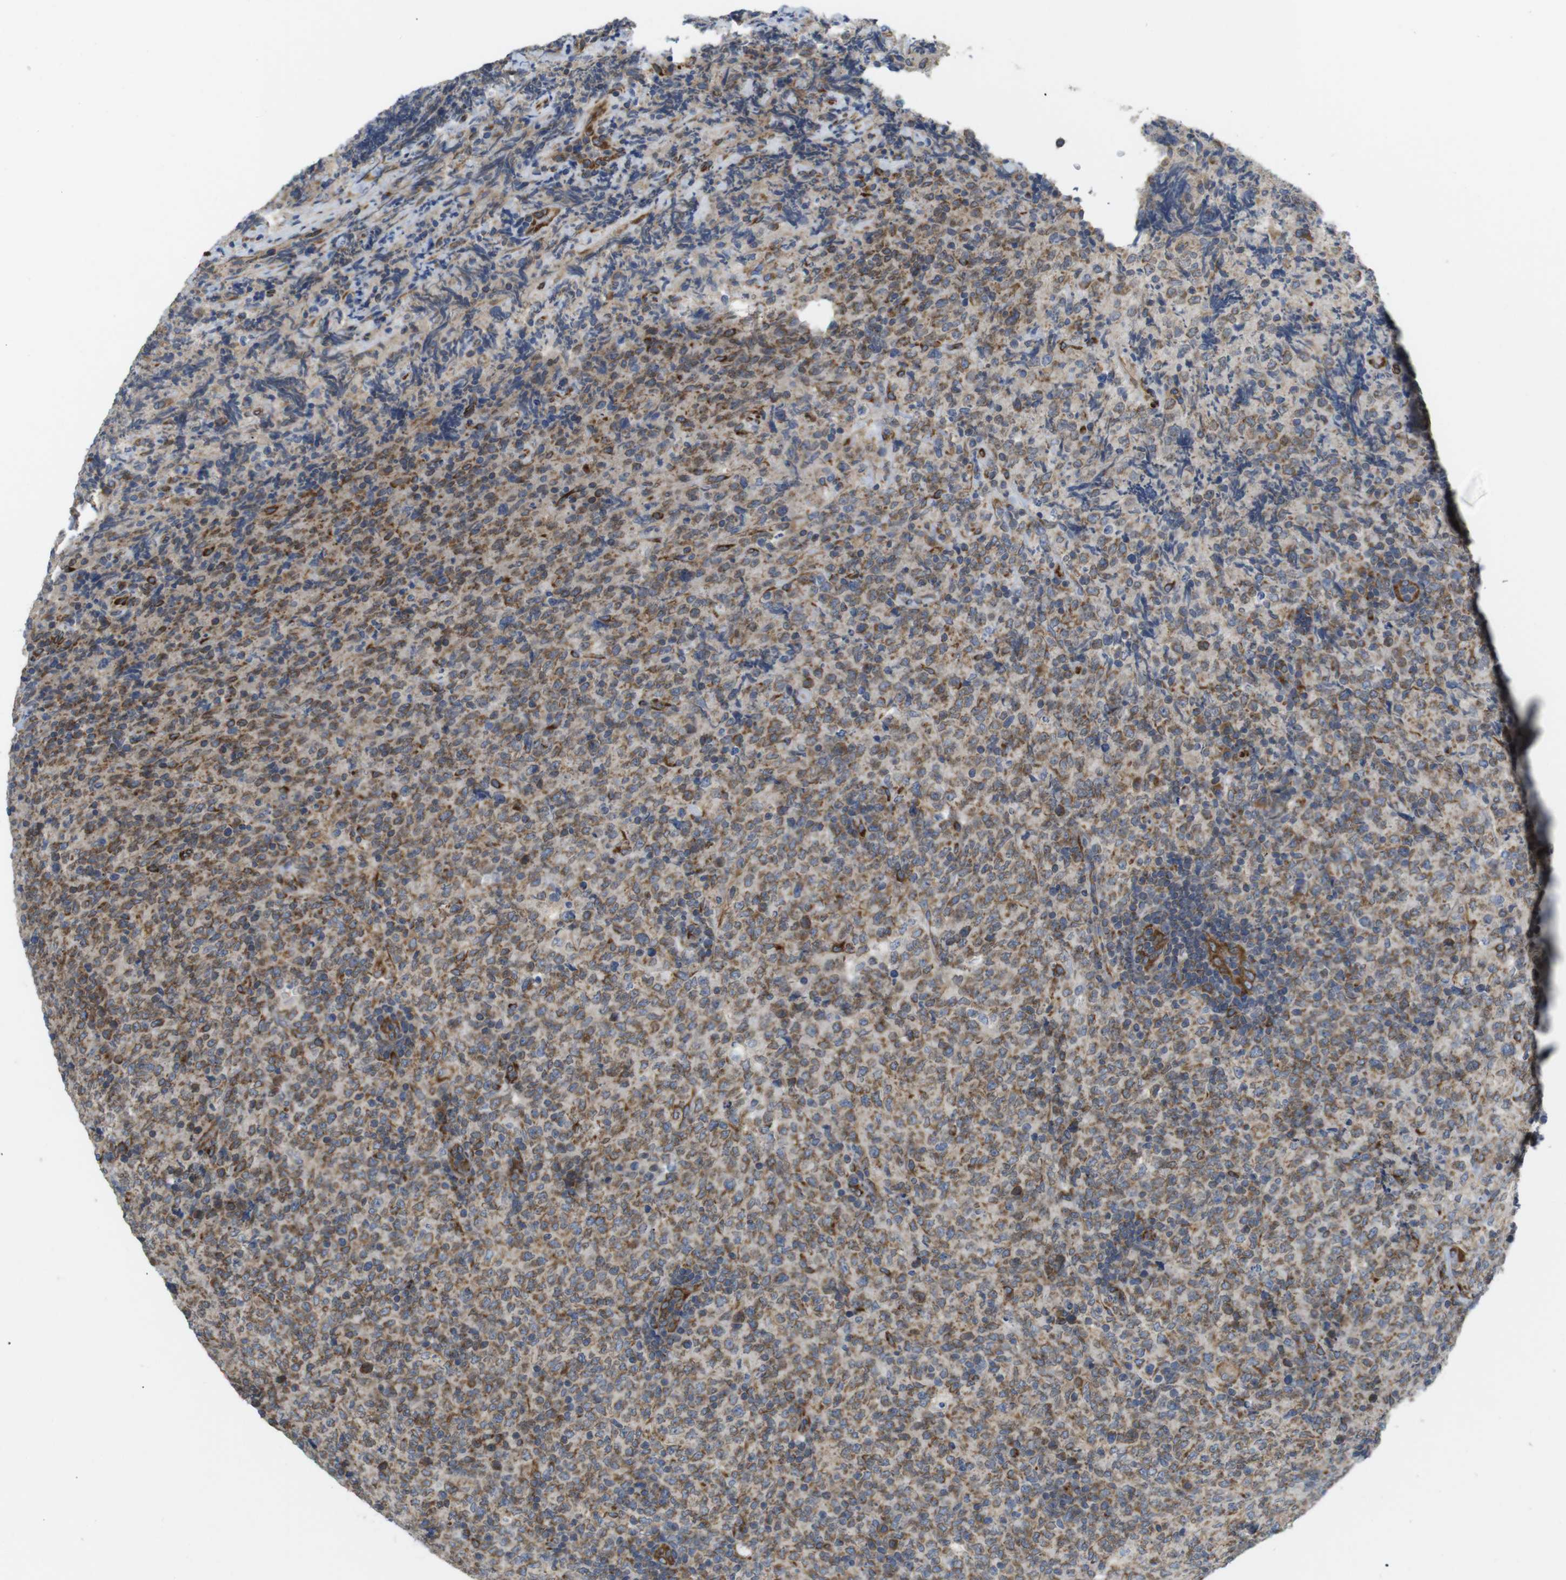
{"staining": {"intensity": "weak", "quantity": "25%-75%", "location": "cytoplasmic/membranous"}, "tissue": "lymphoma", "cell_type": "Tumor cells", "image_type": "cancer", "snomed": [{"axis": "morphology", "description": "Malignant lymphoma, non-Hodgkin's type, High grade"}, {"axis": "topography", "description": "Tonsil"}], "caption": "Immunohistochemical staining of human malignant lymphoma, non-Hodgkin's type (high-grade) displays low levels of weak cytoplasmic/membranous positivity in approximately 25%-75% of tumor cells.", "gene": "PCNX2", "patient": {"sex": "female", "age": 36}}